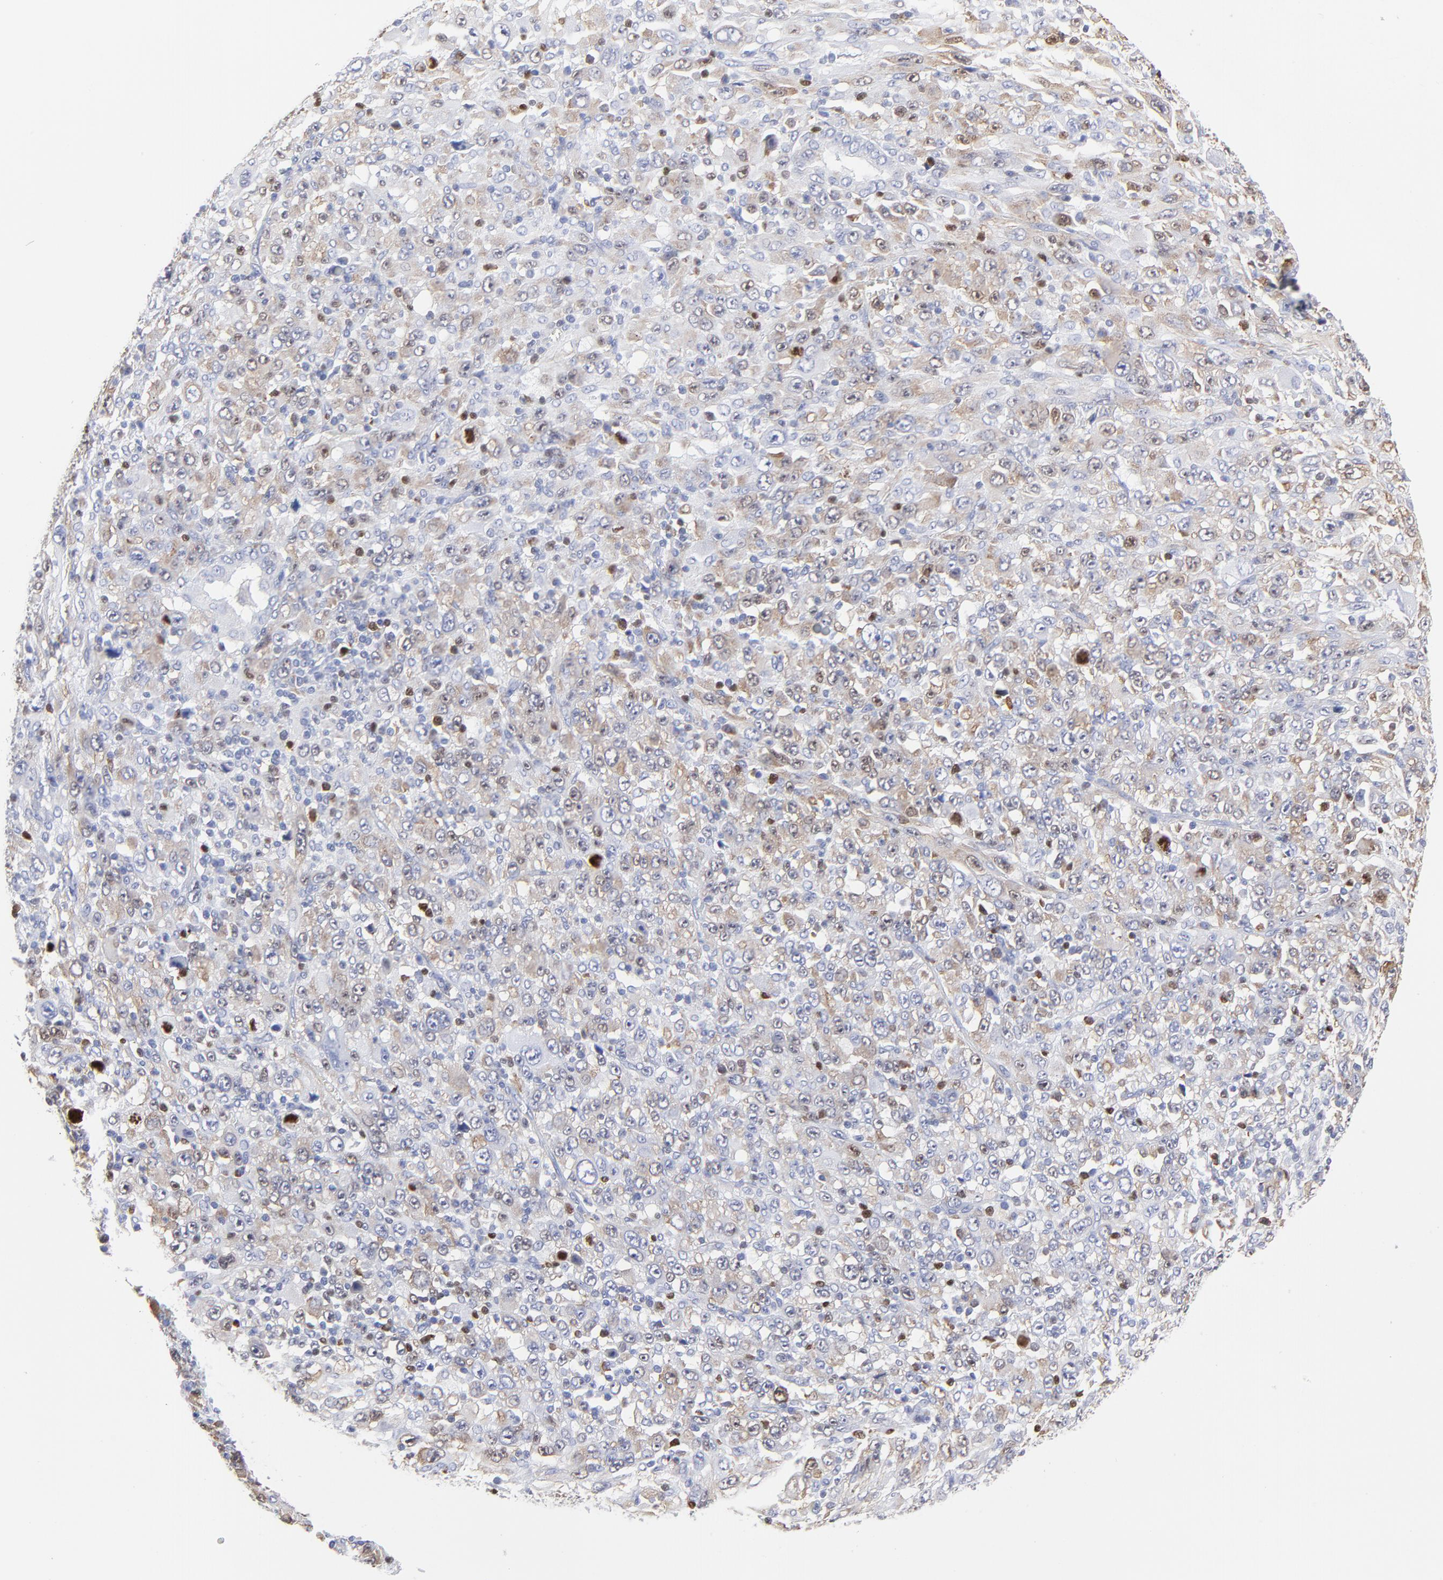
{"staining": {"intensity": "weak", "quantity": ">75%", "location": "cytoplasmic/membranous"}, "tissue": "melanoma", "cell_type": "Tumor cells", "image_type": "cancer", "snomed": [{"axis": "morphology", "description": "Malignant melanoma, Metastatic site"}, {"axis": "topography", "description": "Skin"}], "caption": "Immunohistochemistry micrograph of neoplastic tissue: melanoma stained using immunohistochemistry (IHC) reveals low levels of weak protein expression localized specifically in the cytoplasmic/membranous of tumor cells, appearing as a cytoplasmic/membranous brown color.", "gene": "NCAPH", "patient": {"sex": "female", "age": 56}}